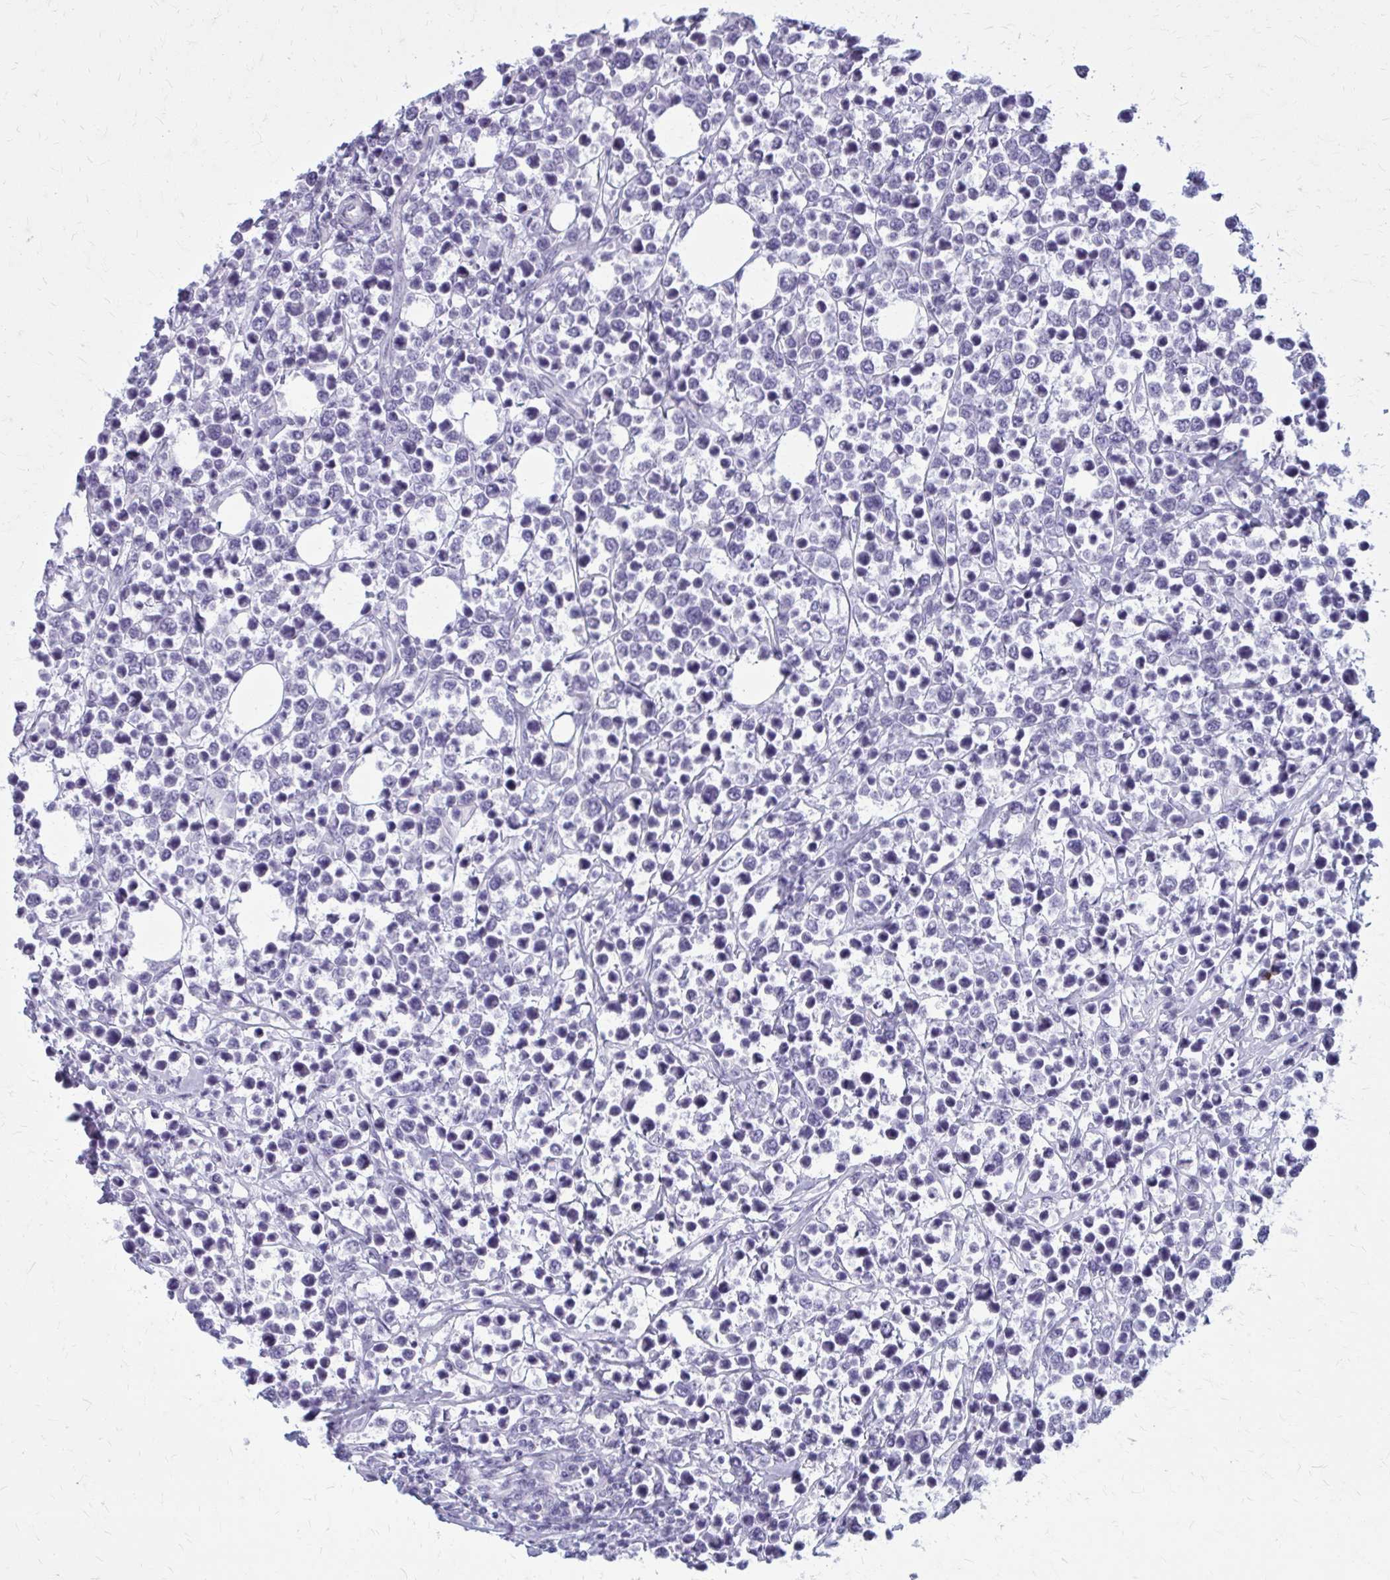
{"staining": {"intensity": "negative", "quantity": "none", "location": "none"}, "tissue": "lymphoma", "cell_type": "Tumor cells", "image_type": "cancer", "snomed": [{"axis": "morphology", "description": "Malignant lymphoma, non-Hodgkin's type, Low grade"}, {"axis": "topography", "description": "Lymph node"}], "caption": "Tumor cells are negative for protein expression in human low-grade malignant lymphoma, non-Hodgkin's type. (DAB immunohistochemistry visualized using brightfield microscopy, high magnification).", "gene": "CASQ2", "patient": {"sex": "male", "age": 60}}